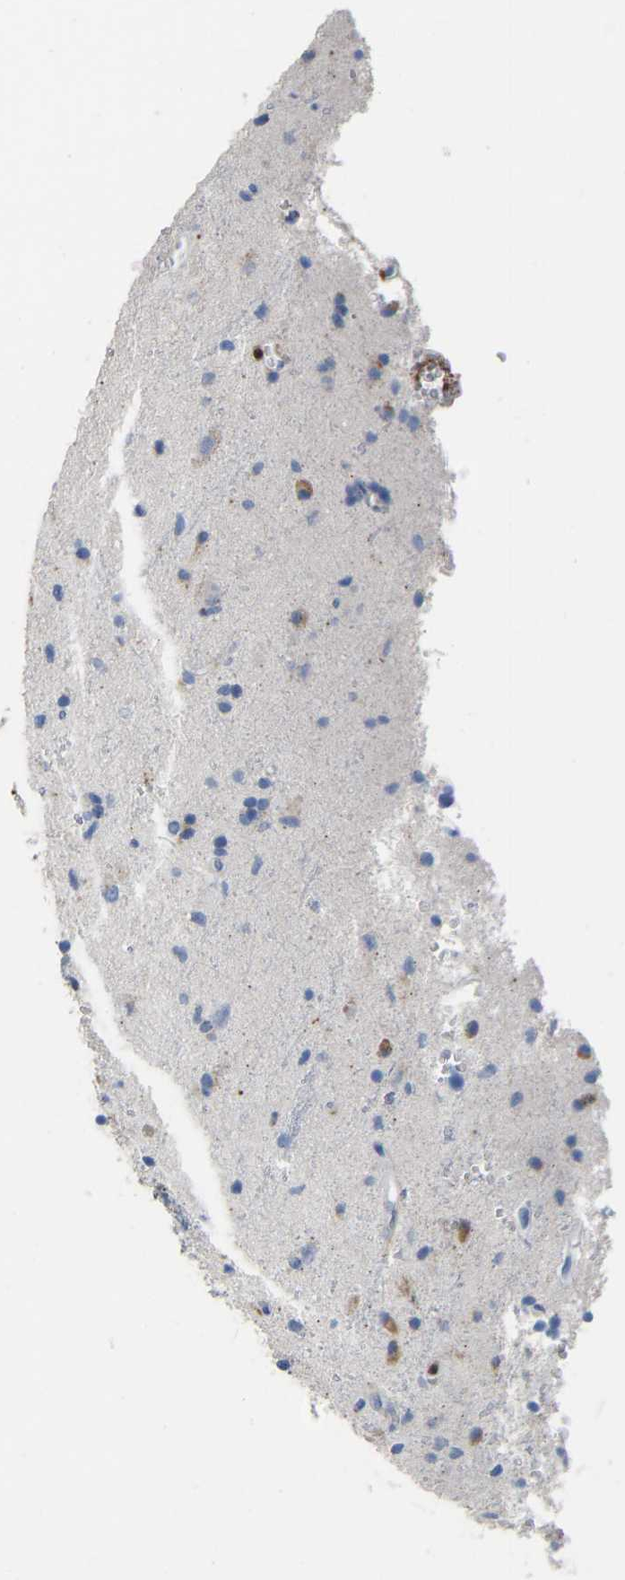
{"staining": {"intensity": "moderate", "quantity": "<25%", "location": "cytoplasmic/membranous"}, "tissue": "glioma", "cell_type": "Tumor cells", "image_type": "cancer", "snomed": [{"axis": "morphology", "description": "Glioma, malignant, High grade"}, {"axis": "topography", "description": "Brain"}], "caption": "Tumor cells exhibit low levels of moderate cytoplasmic/membranous positivity in approximately <25% of cells in human malignant high-grade glioma.", "gene": "ULBP2", "patient": {"sex": "male", "age": 47}}